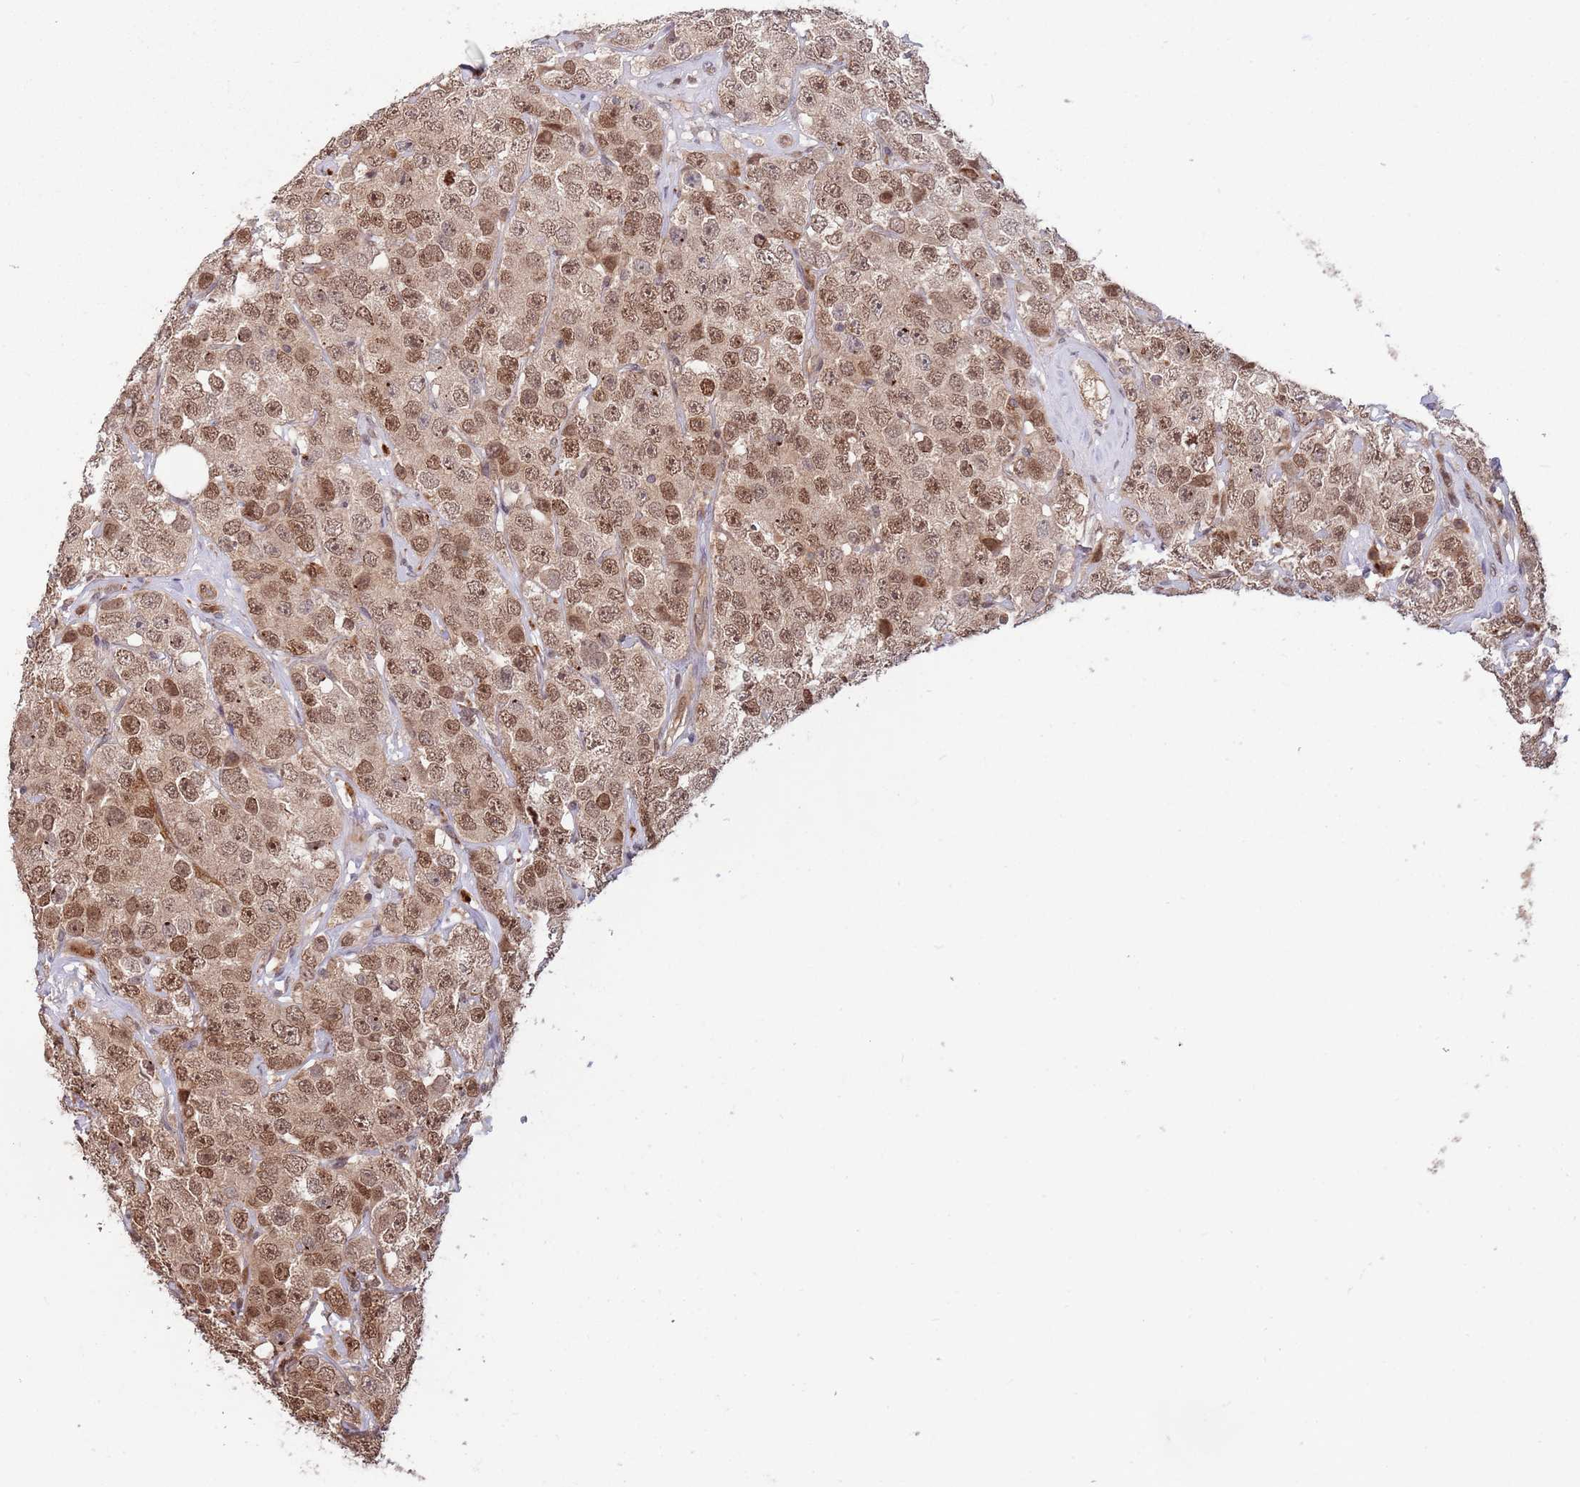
{"staining": {"intensity": "moderate", "quantity": ">75%", "location": "nuclear"}, "tissue": "testis cancer", "cell_type": "Tumor cells", "image_type": "cancer", "snomed": [{"axis": "morphology", "description": "Seminoma, NOS"}, {"axis": "topography", "description": "Testis"}], "caption": "A medium amount of moderate nuclear staining is identified in about >75% of tumor cells in testis seminoma tissue.", "gene": "SALL1", "patient": {"sex": "male", "age": 28}}